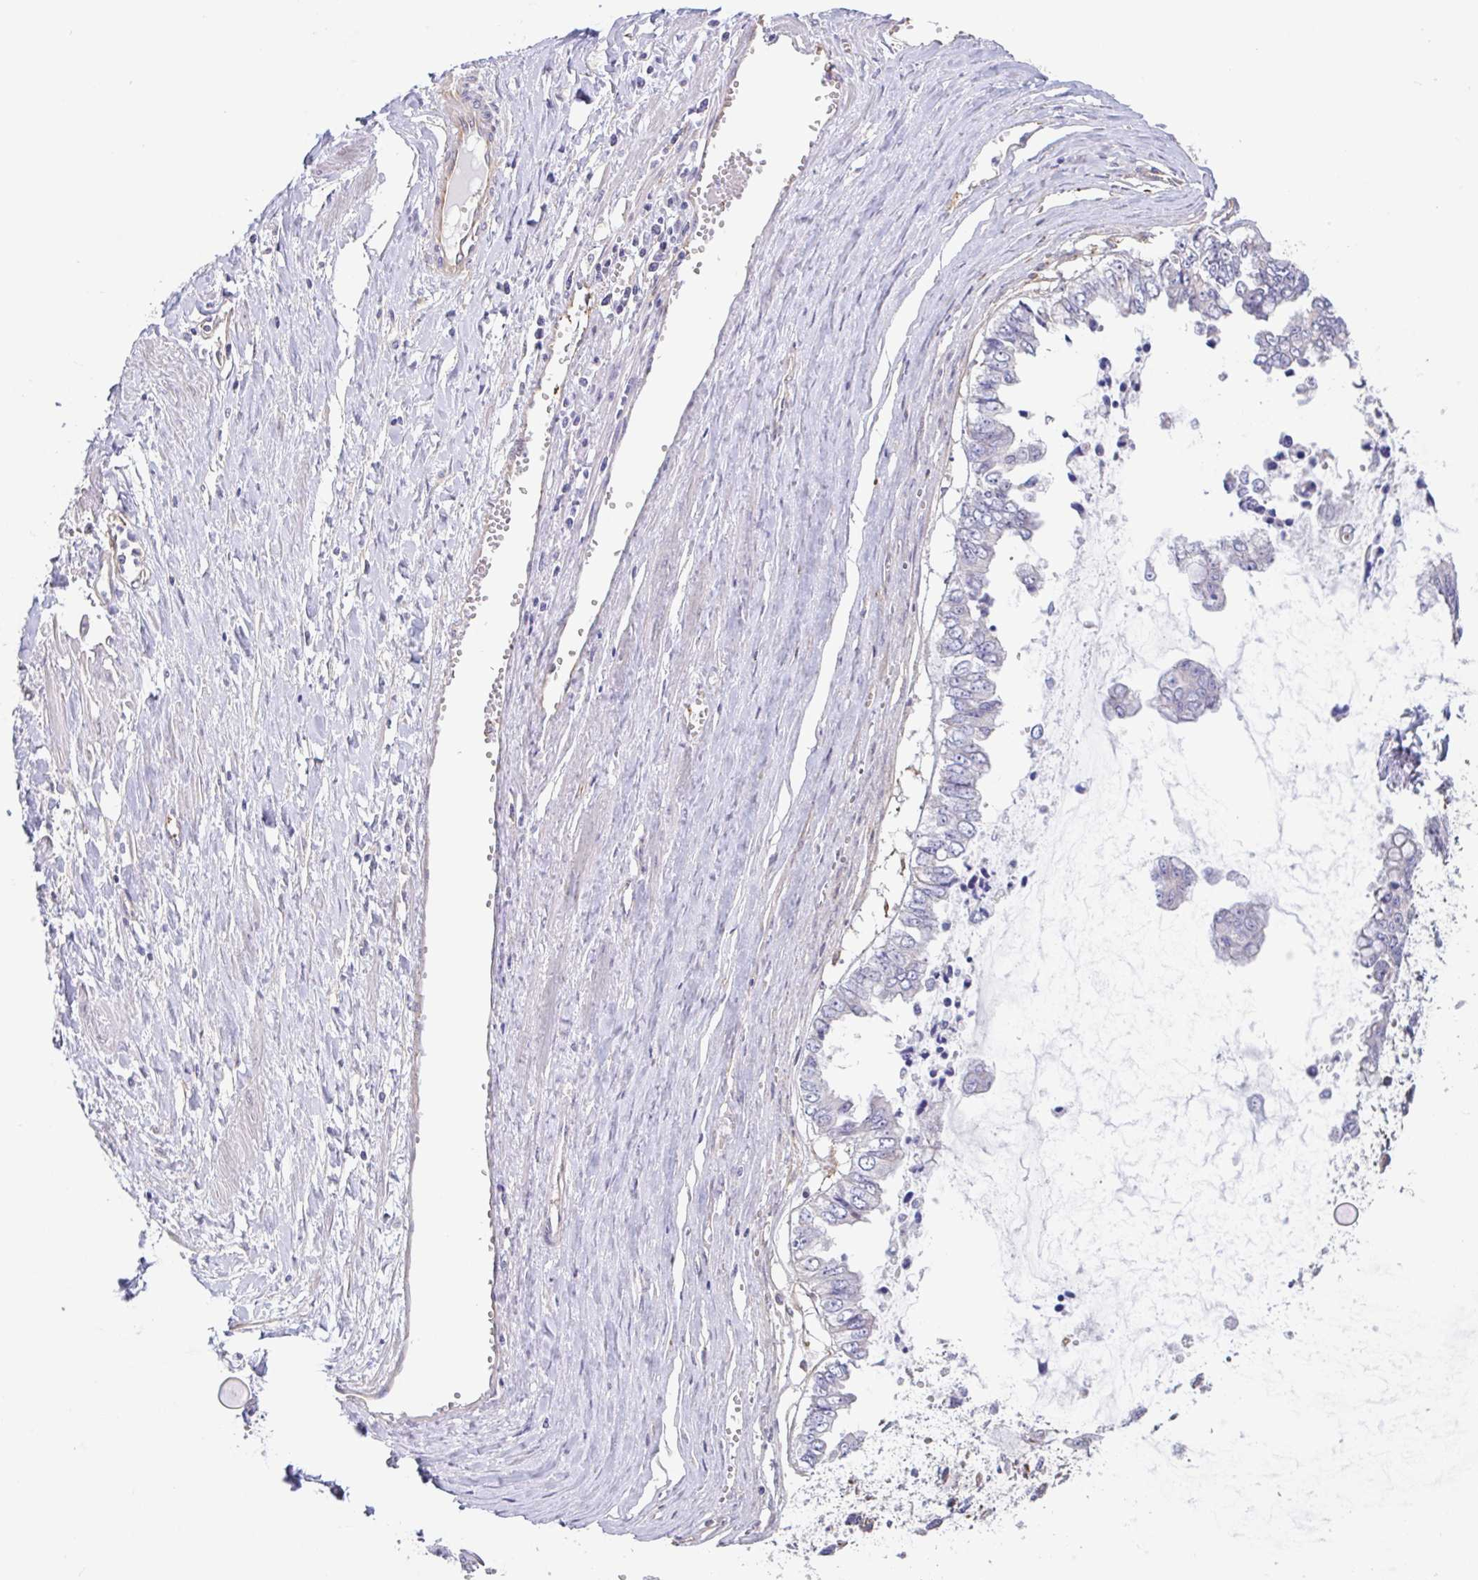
{"staining": {"intensity": "negative", "quantity": "none", "location": "none"}, "tissue": "ovarian cancer", "cell_type": "Tumor cells", "image_type": "cancer", "snomed": [{"axis": "morphology", "description": "Cystadenocarcinoma, mucinous, NOS"}, {"axis": "topography", "description": "Ovary"}], "caption": "The immunohistochemistry photomicrograph has no significant expression in tumor cells of ovarian cancer tissue.", "gene": "PLCD4", "patient": {"sex": "female", "age": 72}}